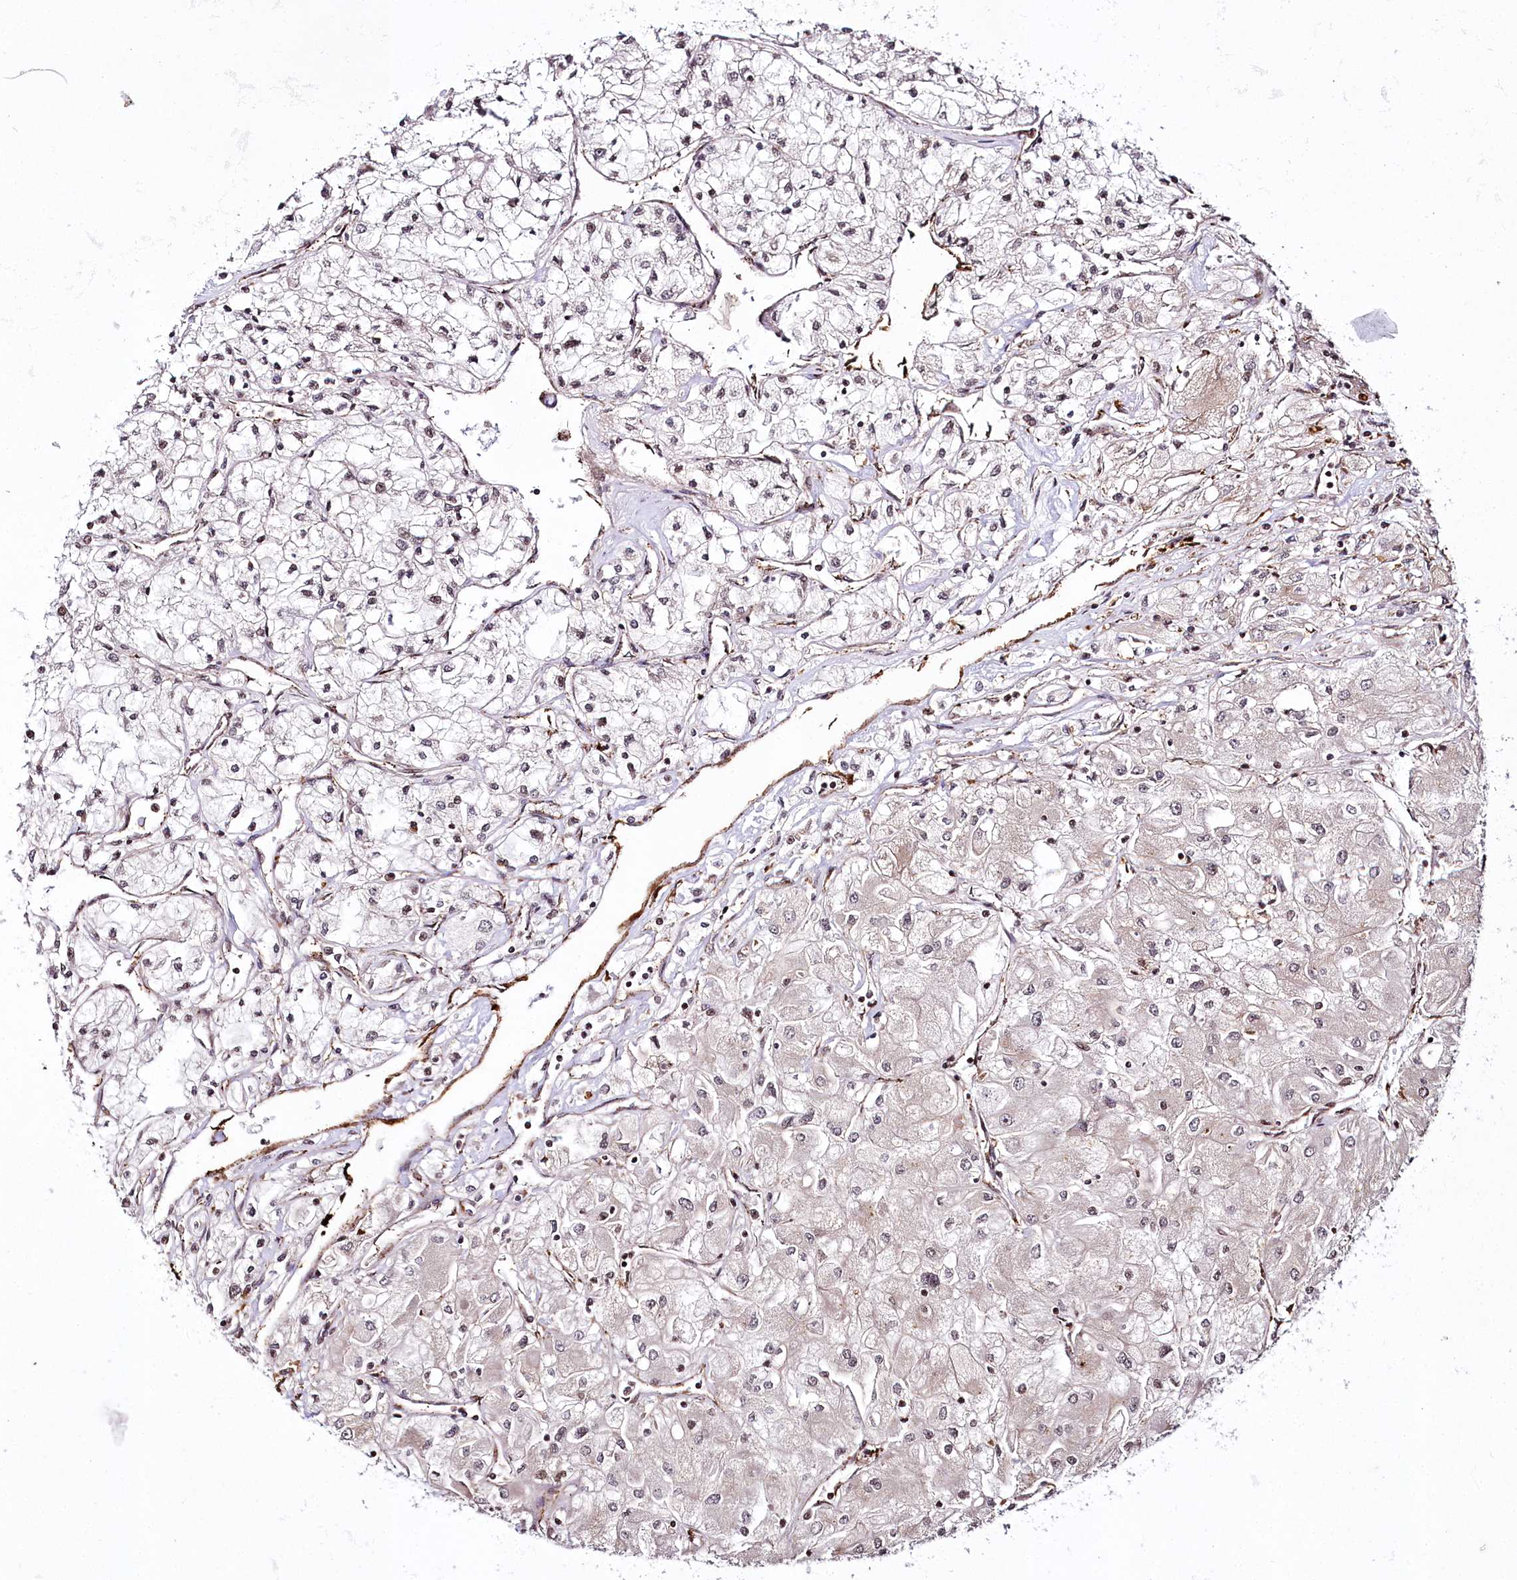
{"staining": {"intensity": "weak", "quantity": "<25%", "location": "nuclear"}, "tissue": "renal cancer", "cell_type": "Tumor cells", "image_type": "cancer", "snomed": [{"axis": "morphology", "description": "Adenocarcinoma, NOS"}, {"axis": "topography", "description": "Kidney"}], "caption": "Protein analysis of renal adenocarcinoma demonstrates no significant staining in tumor cells.", "gene": "HOXC8", "patient": {"sex": "male", "age": 80}}